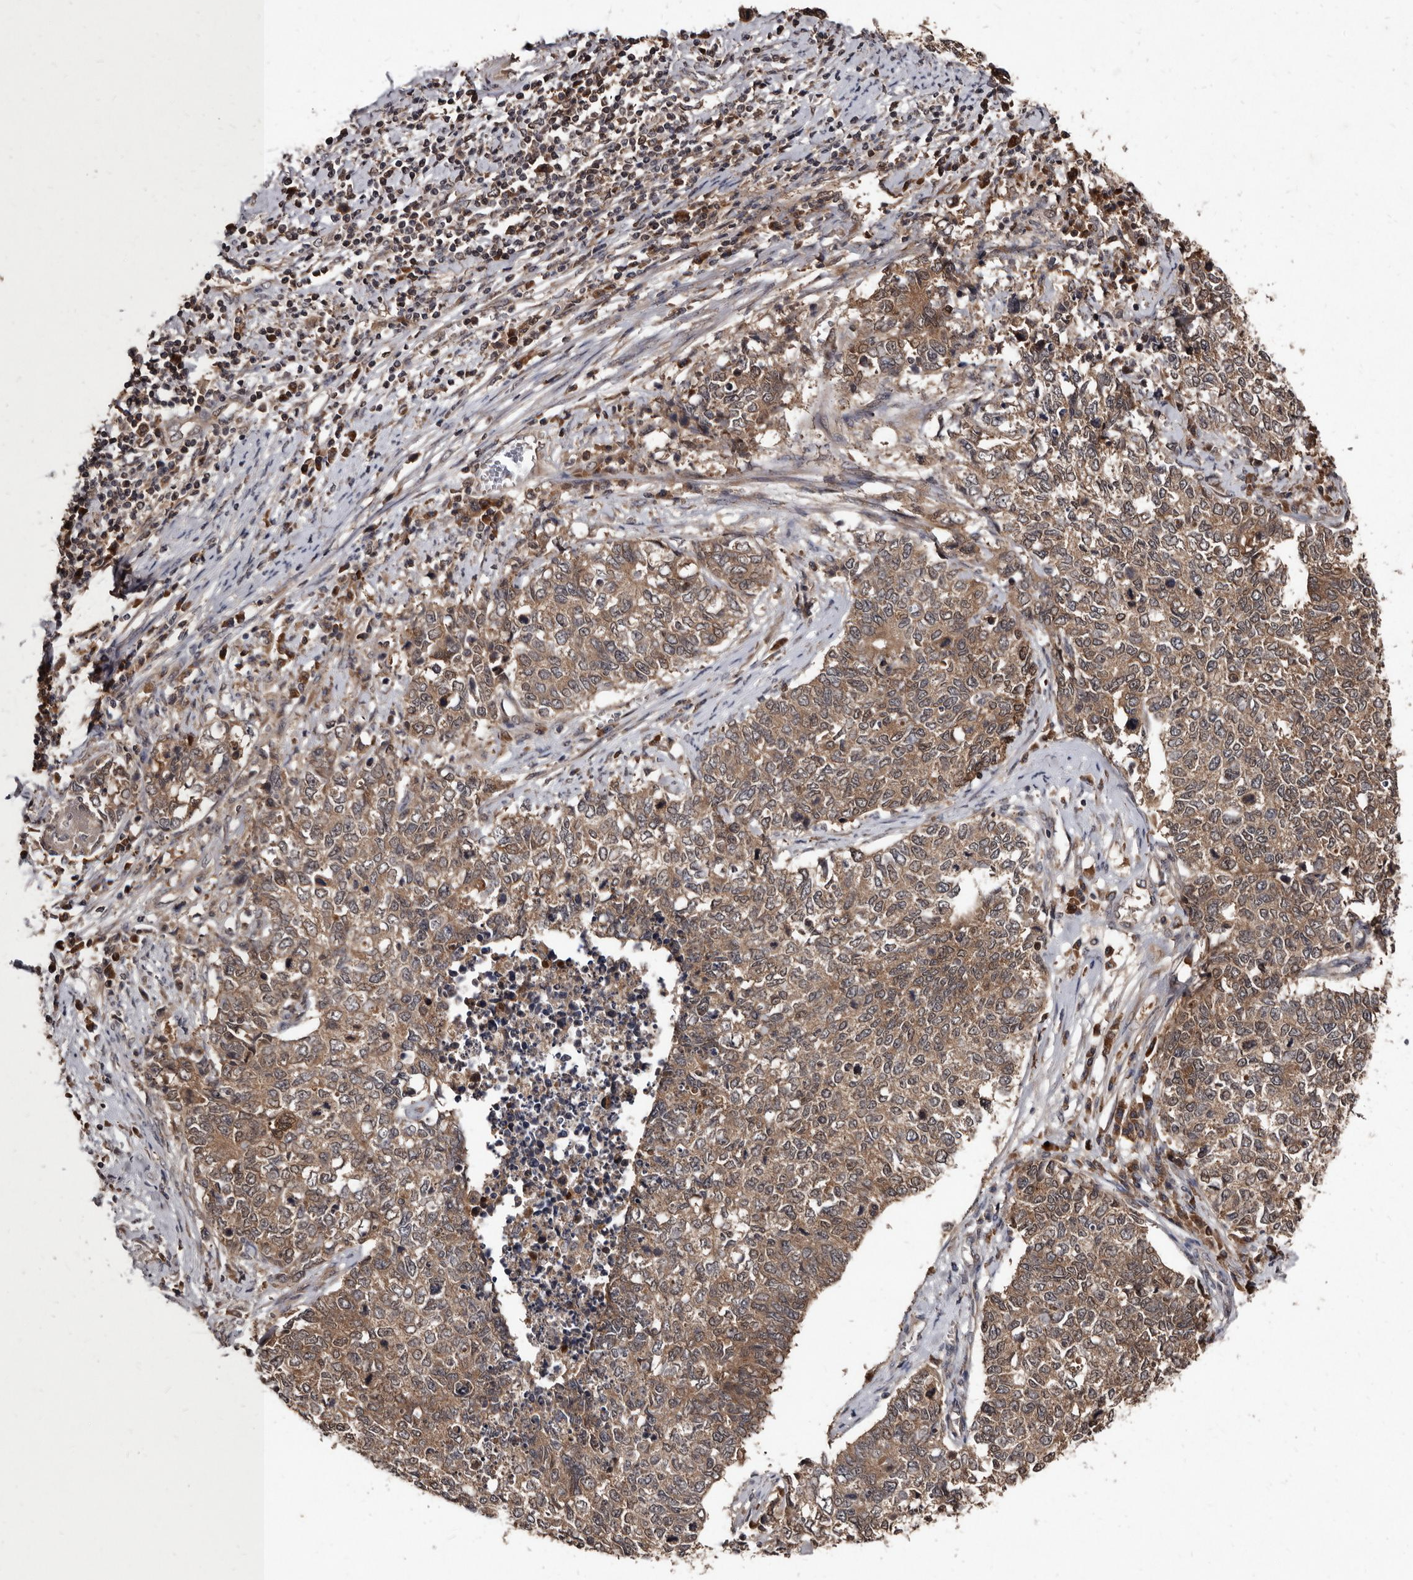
{"staining": {"intensity": "moderate", "quantity": ">75%", "location": "cytoplasmic/membranous"}, "tissue": "cervical cancer", "cell_type": "Tumor cells", "image_type": "cancer", "snomed": [{"axis": "morphology", "description": "Squamous cell carcinoma, NOS"}, {"axis": "topography", "description": "Cervix"}], "caption": "Human cervical cancer (squamous cell carcinoma) stained with a brown dye exhibits moderate cytoplasmic/membranous positive positivity in about >75% of tumor cells.", "gene": "PMVK", "patient": {"sex": "female", "age": 63}}